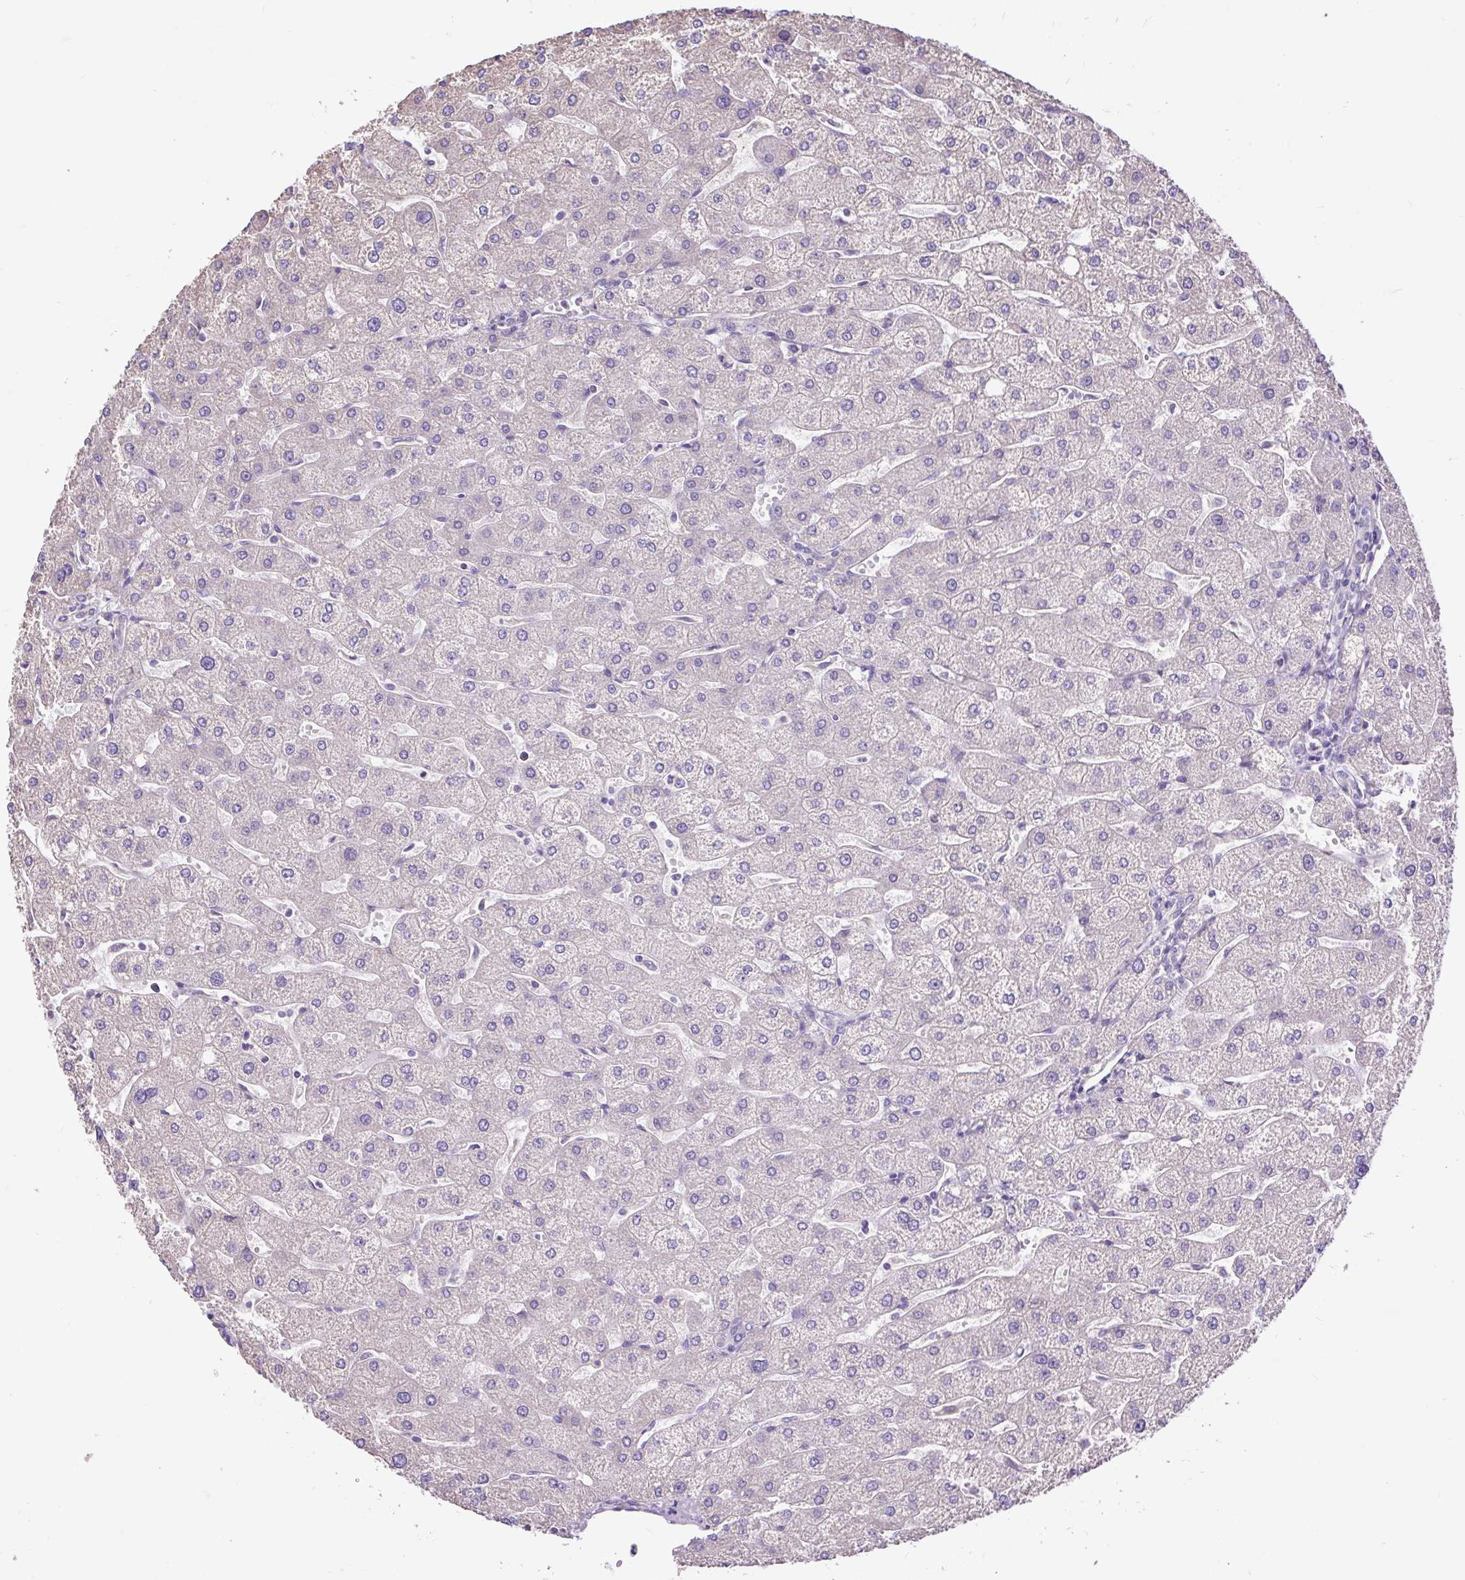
{"staining": {"intensity": "negative", "quantity": "none", "location": "none"}, "tissue": "liver", "cell_type": "Cholangiocytes", "image_type": "normal", "snomed": [{"axis": "morphology", "description": "Normal tissue, NOS"}, {"axis": "topography", "description": "Liver"}], "caption": "The micrograph exhibits no significant positivity in cholangiocytes of liver.", "gene": "PDIA2", "patient": {"sex": "male", "age": 67}}